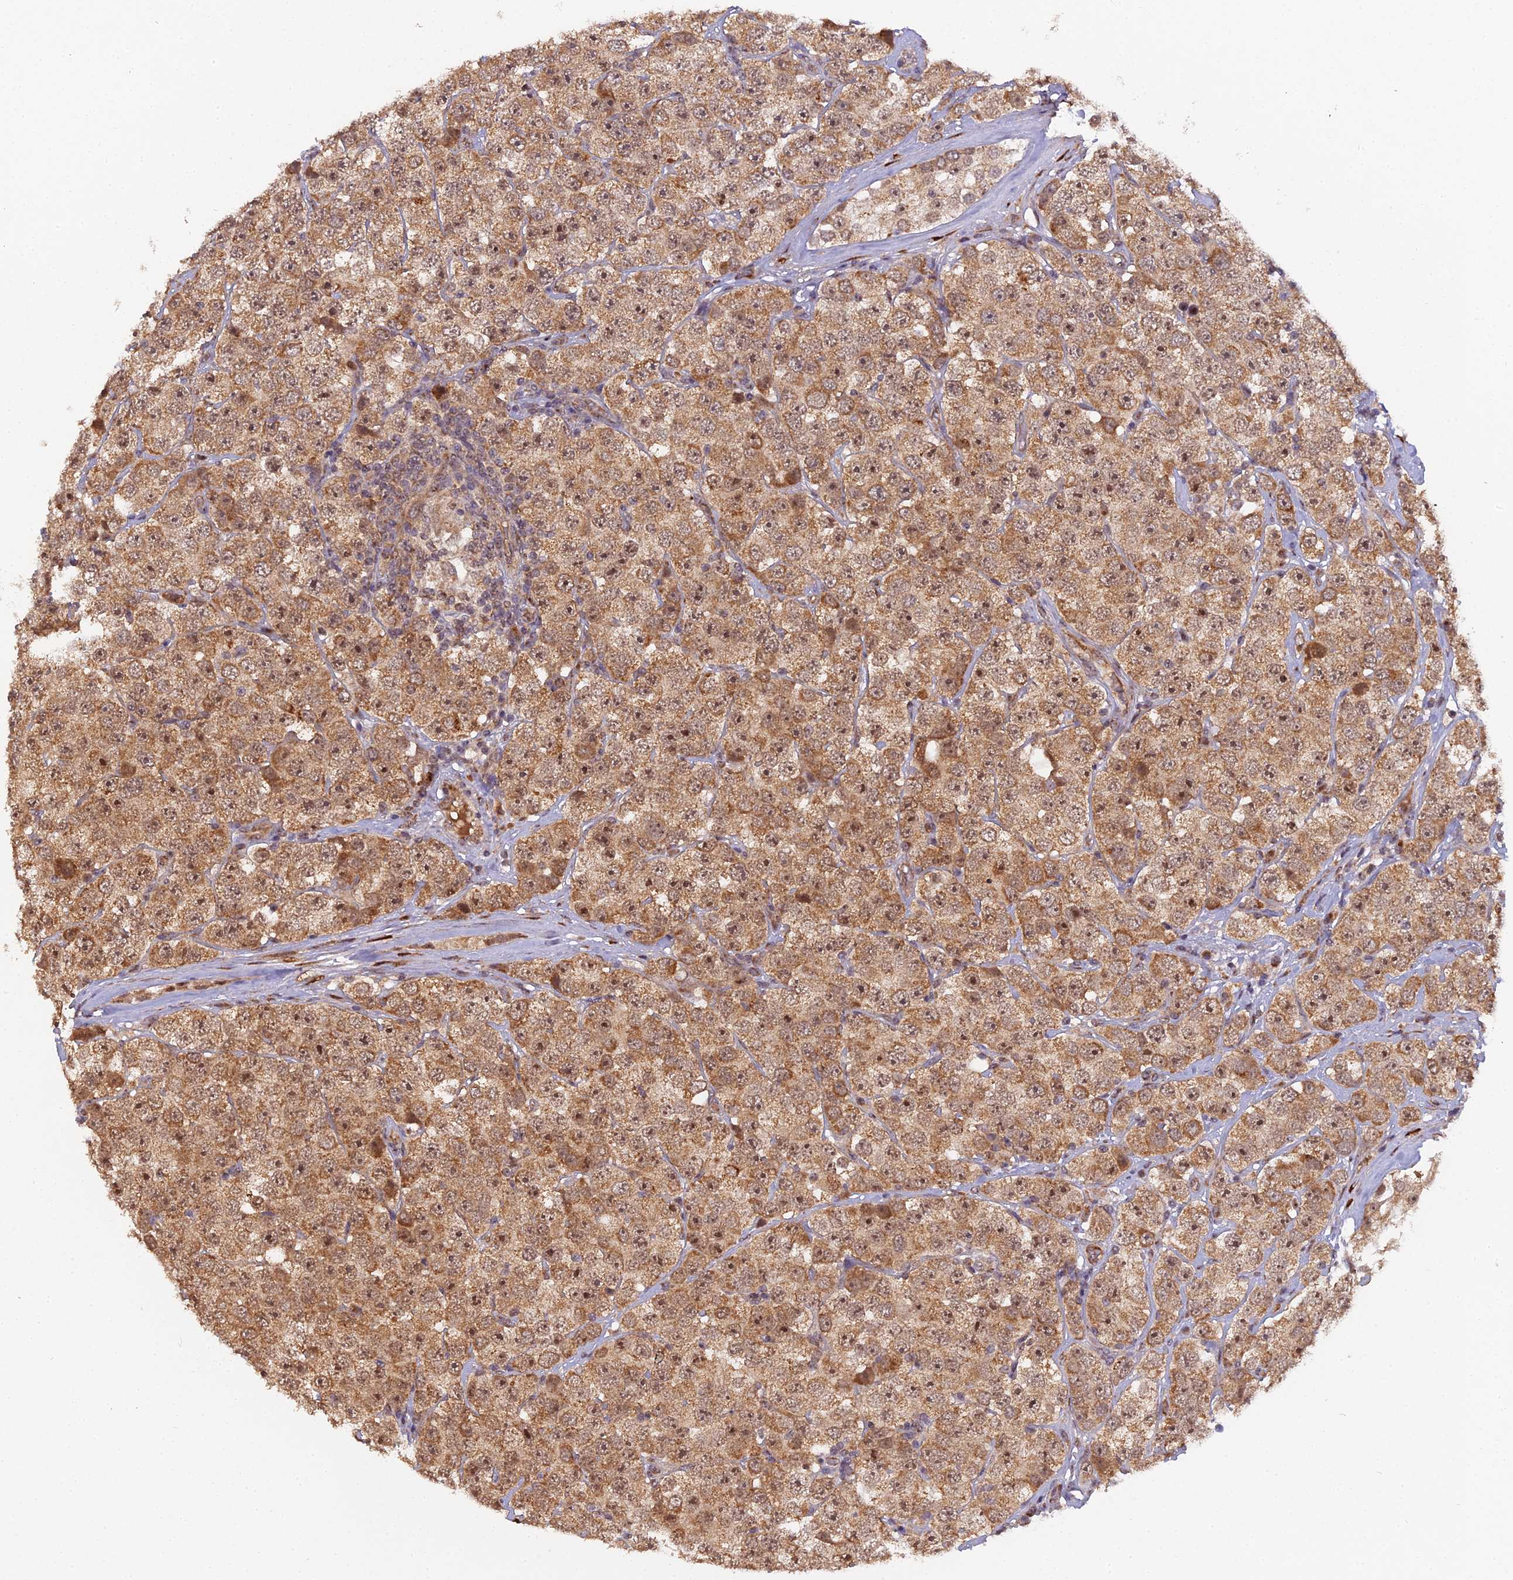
{"staining": {"intensity": "moderate", "quantity": ">75%", "location": "cytoplasmic/membranous,nuclear"}, "tissue": "testis cancer", "cell_type": "Tumor cells", "image_type": "cancer", "snomed": [{"axis": "morphology", "description": "Seminoma, NOS"}, {"axis": "topography", "description": "Testis"}], "caption": "The photomicrograph shows a brown stain indicating the presence of a protein in the cytoplasmic/membranous and nuclear of tumor cells in testis cancer (seminoma).", "gene": "MEOX1", "patient": {"sex": "male", "age": 28}}